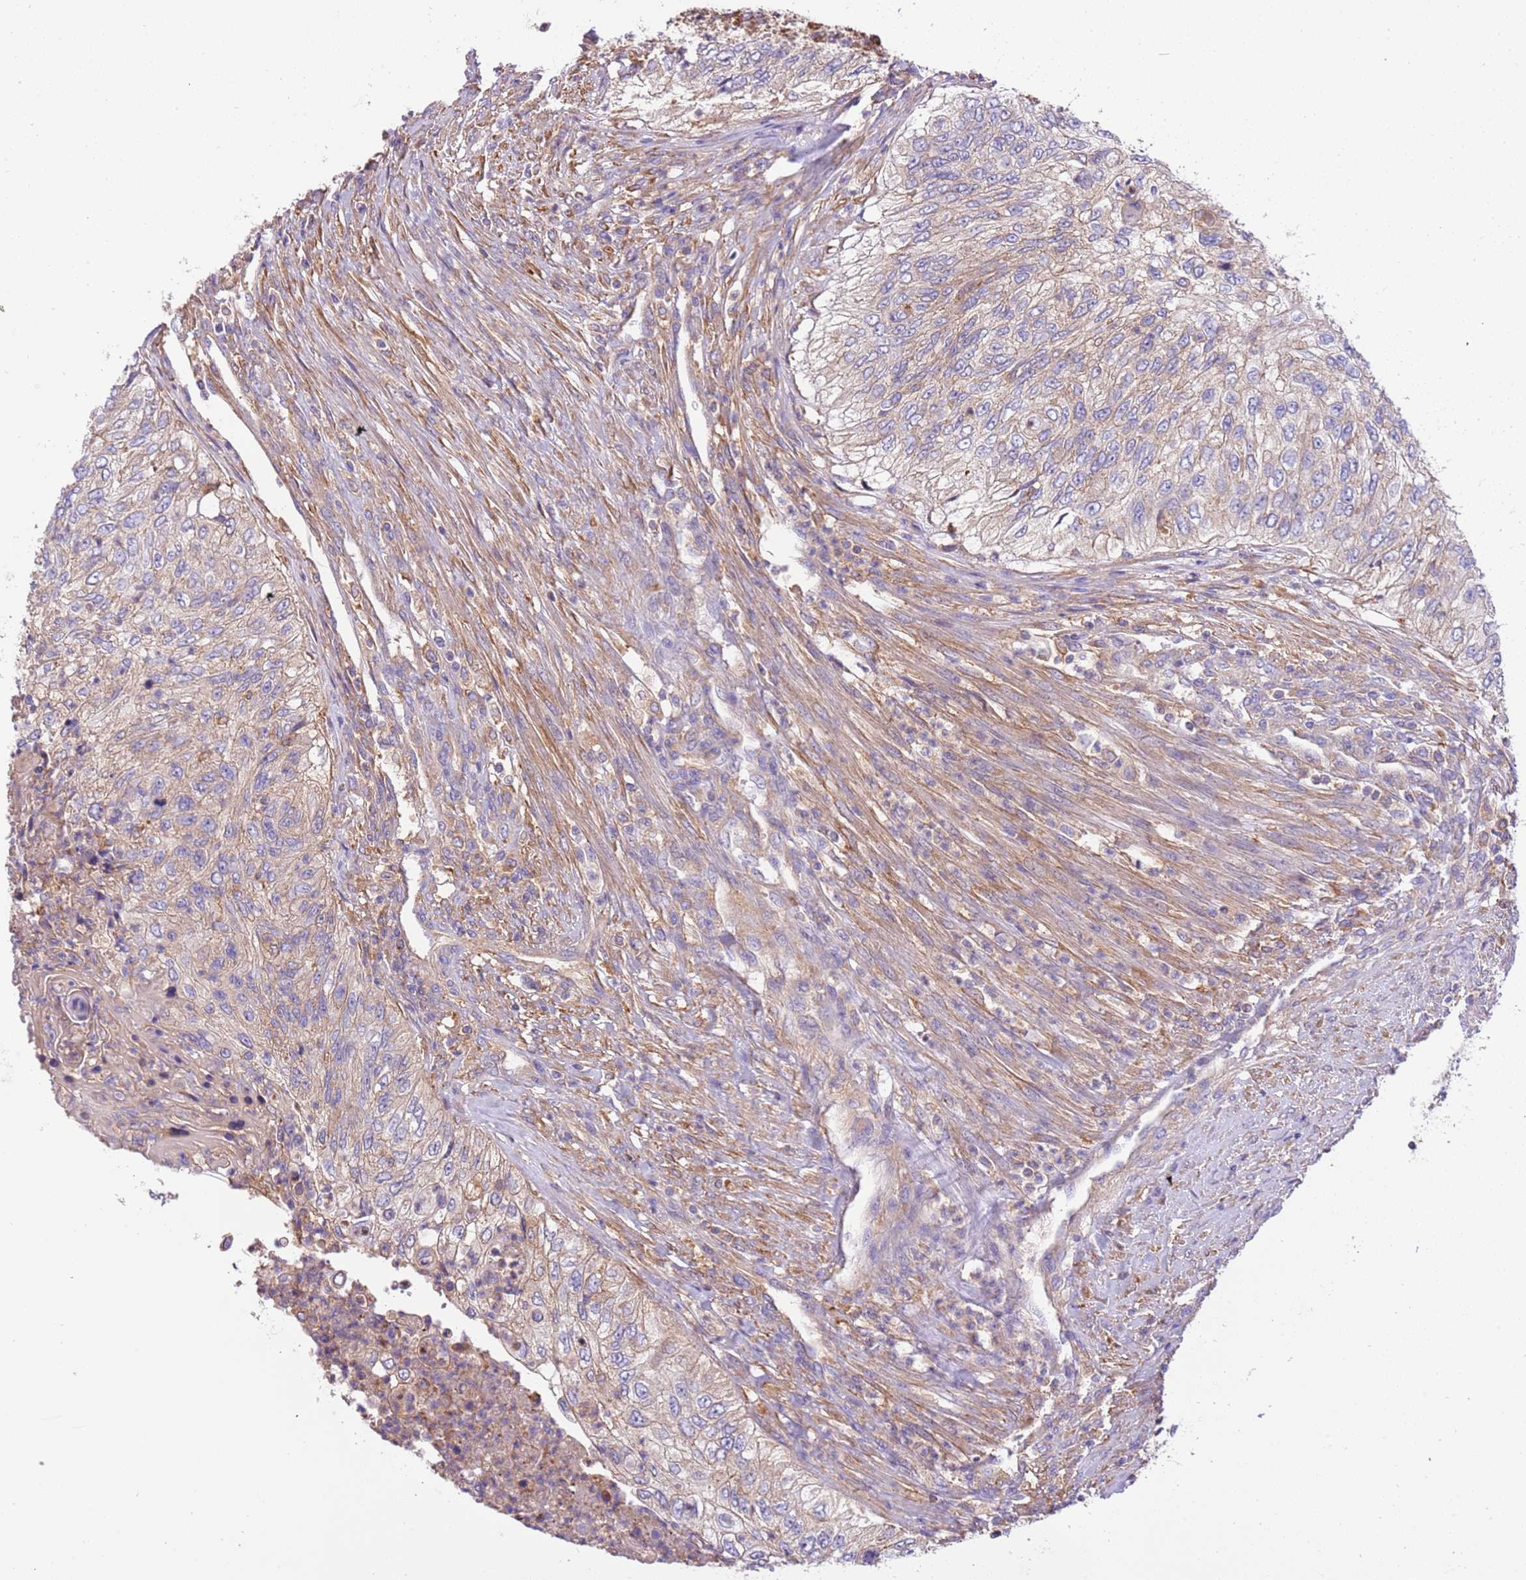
{"staining": {"intensity": "weak", "quantity": "<25%", "location": "cytoplasmic/membranous"}, "tissue": "urothelial cancer", "cell_type": "Tumor cells", "image_type": "cancer", "snomed": [{"axis": "morphology", "description": "Urothelial carcinoma, High grade"}, {"axis": "topography", "description": "Urinary bladder"}], "caption": "DAB immunohistochemical staining of human high-grade urothelial carcinoma shows no significant staining in tumor cells.", "gene": "NAALADL1", "patient": {"sex": "female", "age": 60}}